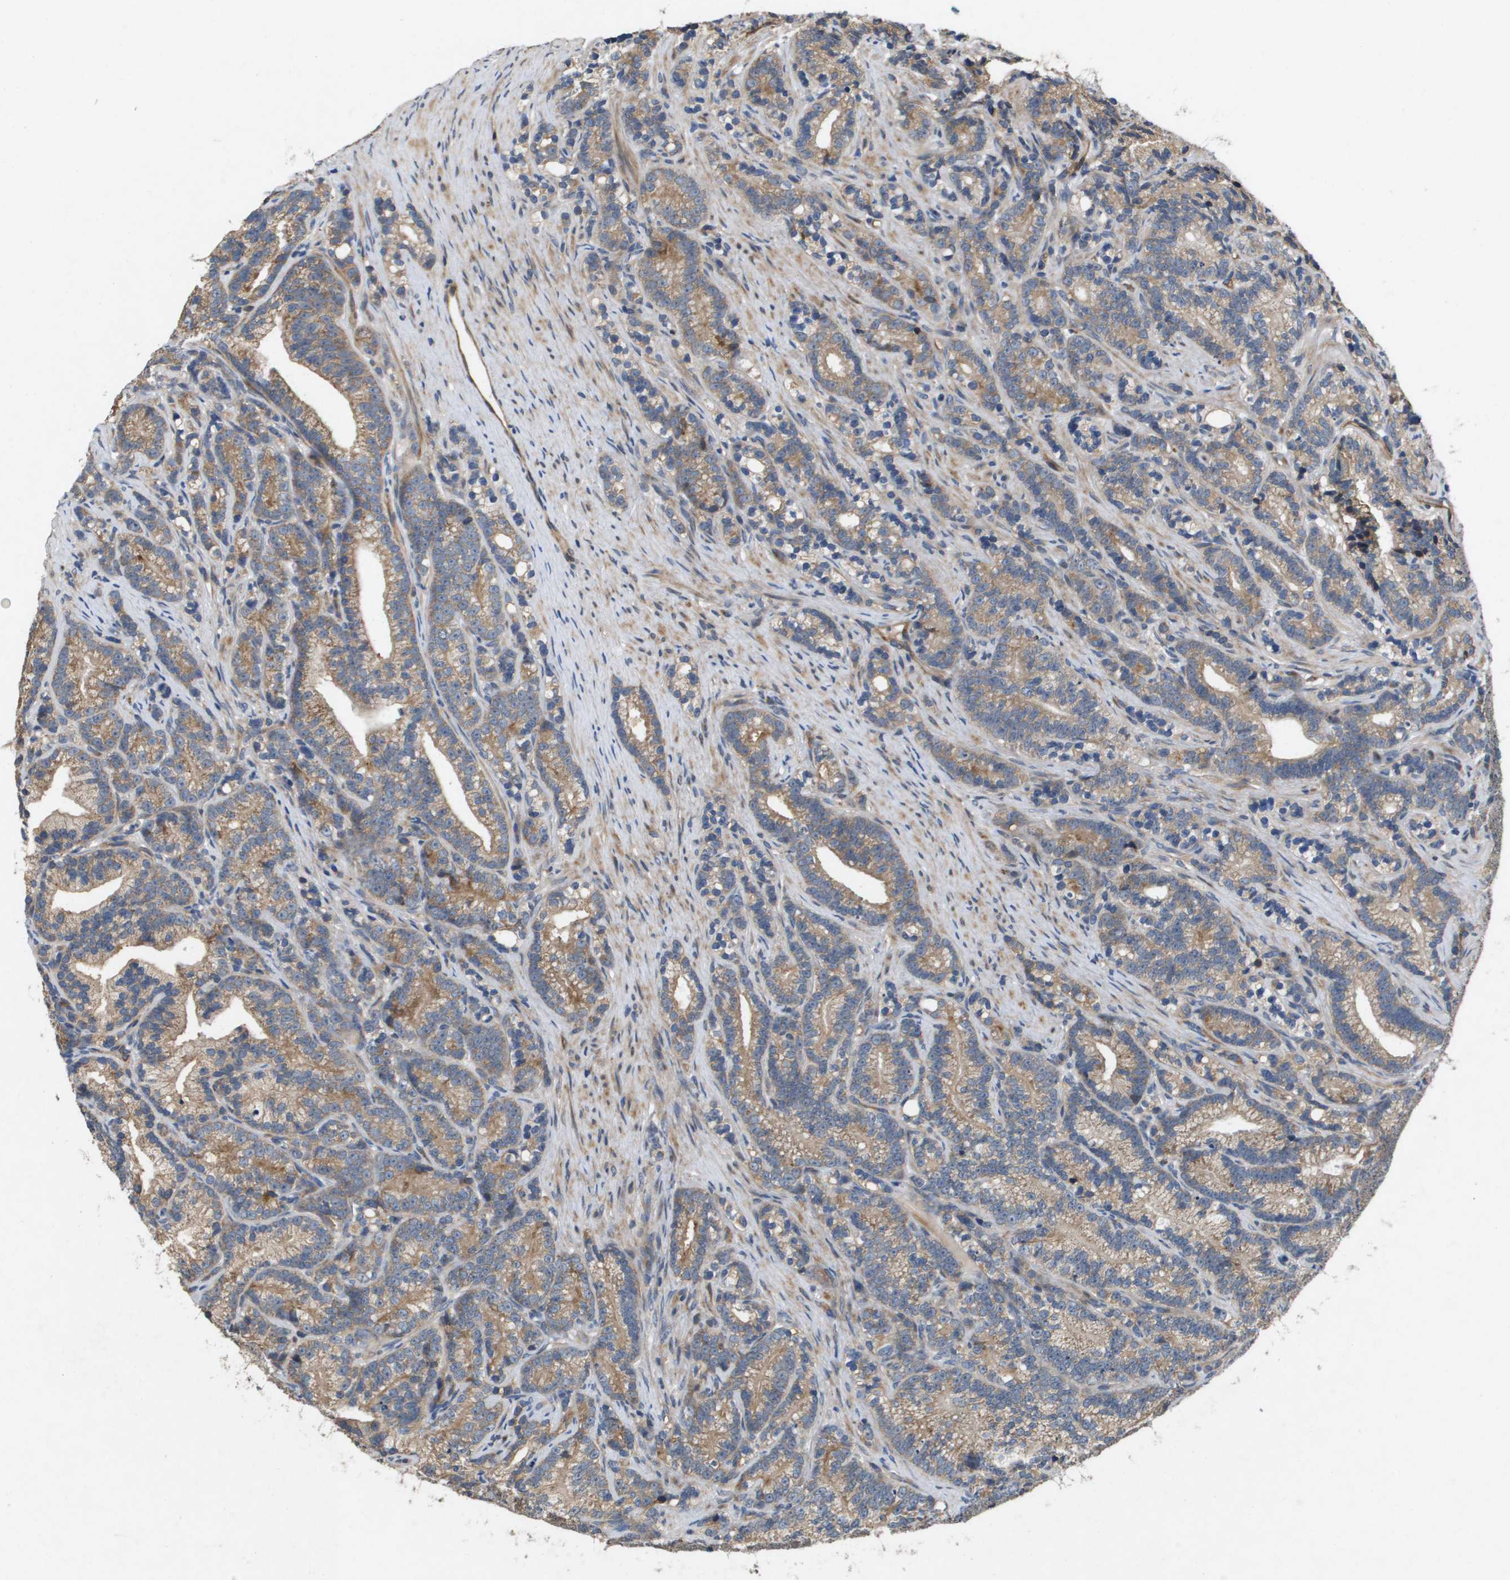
{"staining": {"intensity": "weak", "quantity": ">75%", "location": "cytoplasmic/membranous"}, "tissue": "prostate cancer", "cell_type": "Tumor cells", "image_type": "cancer", "snomed": [{"axis": "morphology", "description": "Adenocarcinoma, Low grade"}, {"axis": "topography", "description": "Prostate"}], "caption": "Prostate cancer (low-grade adenocarcinoma) stained with DAB (3,3'-diaminobenzidine) immunohistochemistry (IHC) demonstrates low levels of weak cytoplasmic/membranous staining in about >75% of tumor cells.", "gene": "ENTPD2", "patient": {"sex": "male", "age": 89}}